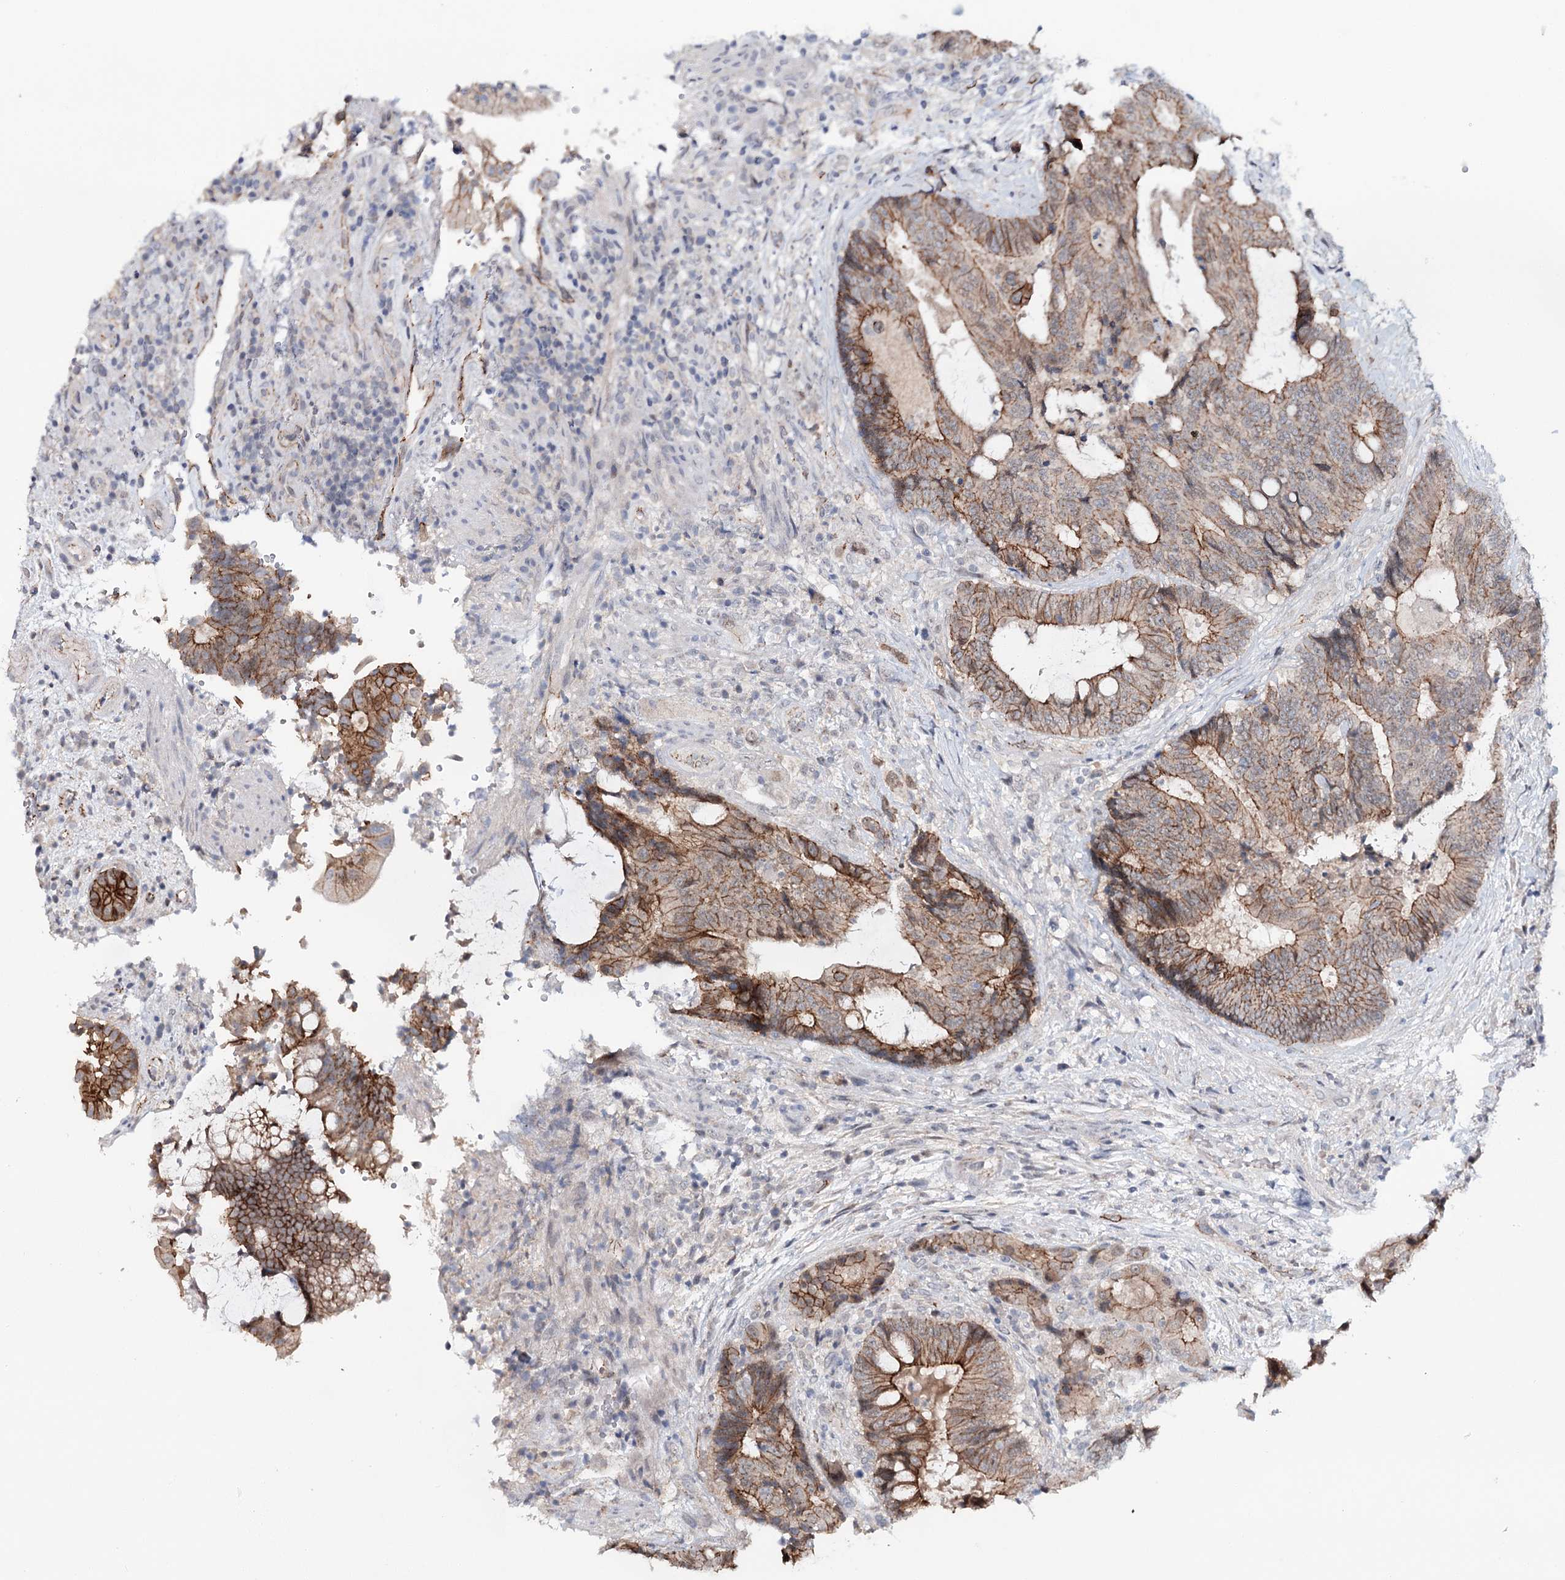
{"staining": {"intensity": "moderate", "quantity": ">75%", "location": "cytoplasmic/membranous"}, "tissue": "colorectal cancer", "cell_type": "Tumor cells", "image_type": "cancer", "snomed": [{"axis": "morphology", "description": "Adenocarcinoma, NOS"}, {"axis": "topography", "description": "Rectum"}], "caption": "Colorectal cancer (adenocarcinoma) tissue displays moderate cytoplasmic/membranous expression in approximately >75% of tumor cells, visualized by immunohistochemistry. (Stains: DAB in brown, nuclei in blue, Microscopy: brightfield microscopy at high magnification).", "gene": "PKP4", "patient": {"sex": "male", "age": 69}}